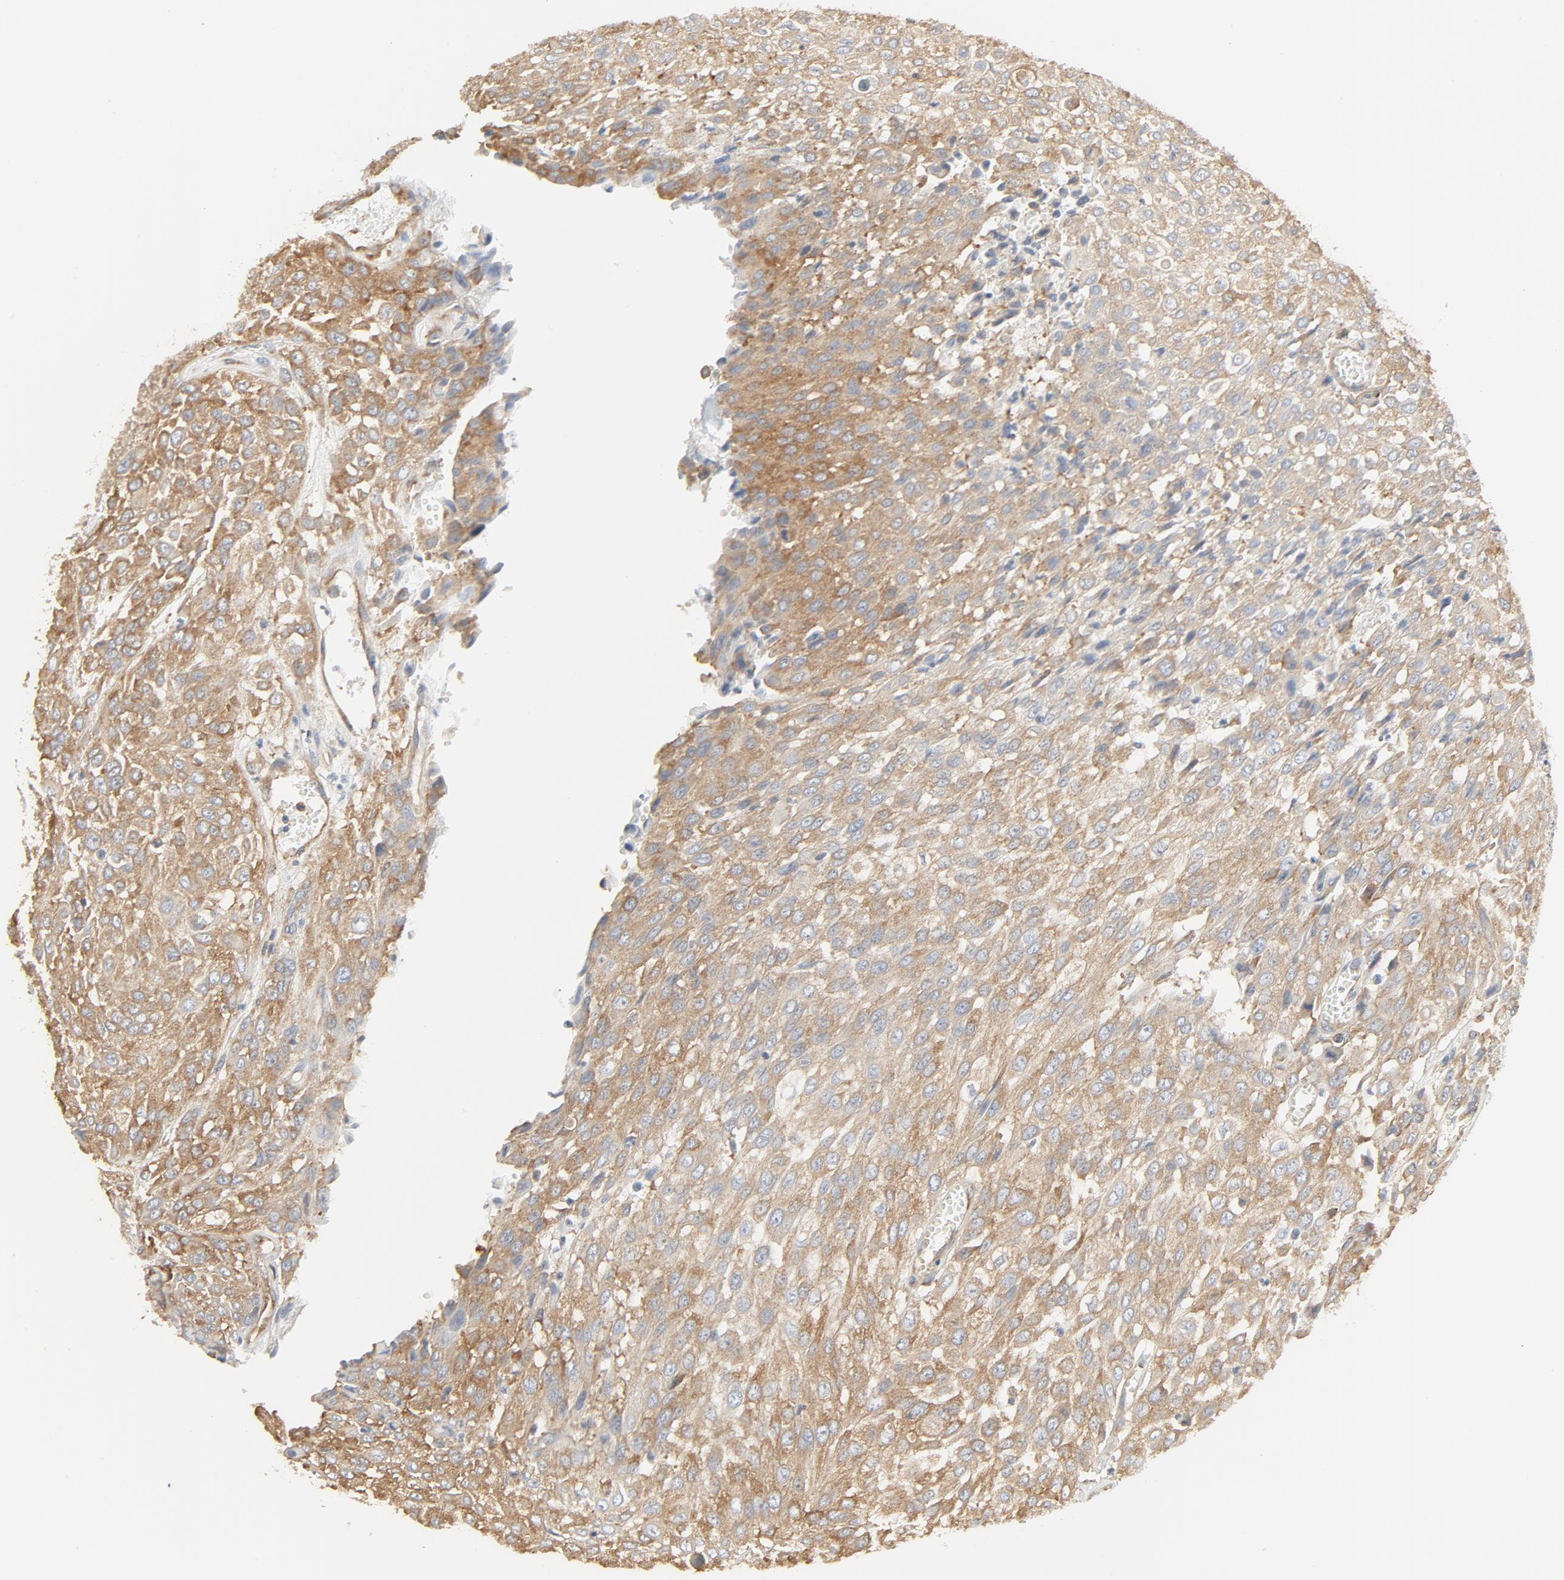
{"staining": {"intensity": "moderate", "quantity": ">75%", "location": "cytoplasmic/membranous"}, "tissue": "urothelial cancer", "cell_type": "Tumor cells", "image_type": "cancer", "snomed": [{"axis": "morphology", "description": "Urothelial carcinoma, High grade"}, {"axis": "topography", "description": "Urinary bladder"}], "caption": "Immunohistochemical staining of urothelial cancer exhibits medium levels of moderate cytoplasmic/membranous staining in approximately >75% of tumor cells. (brown staining indicates protein expression, while blue staining denotes nuclei).", "gene": "RPS6", "patient": {"sex": "male", "age": 57}}